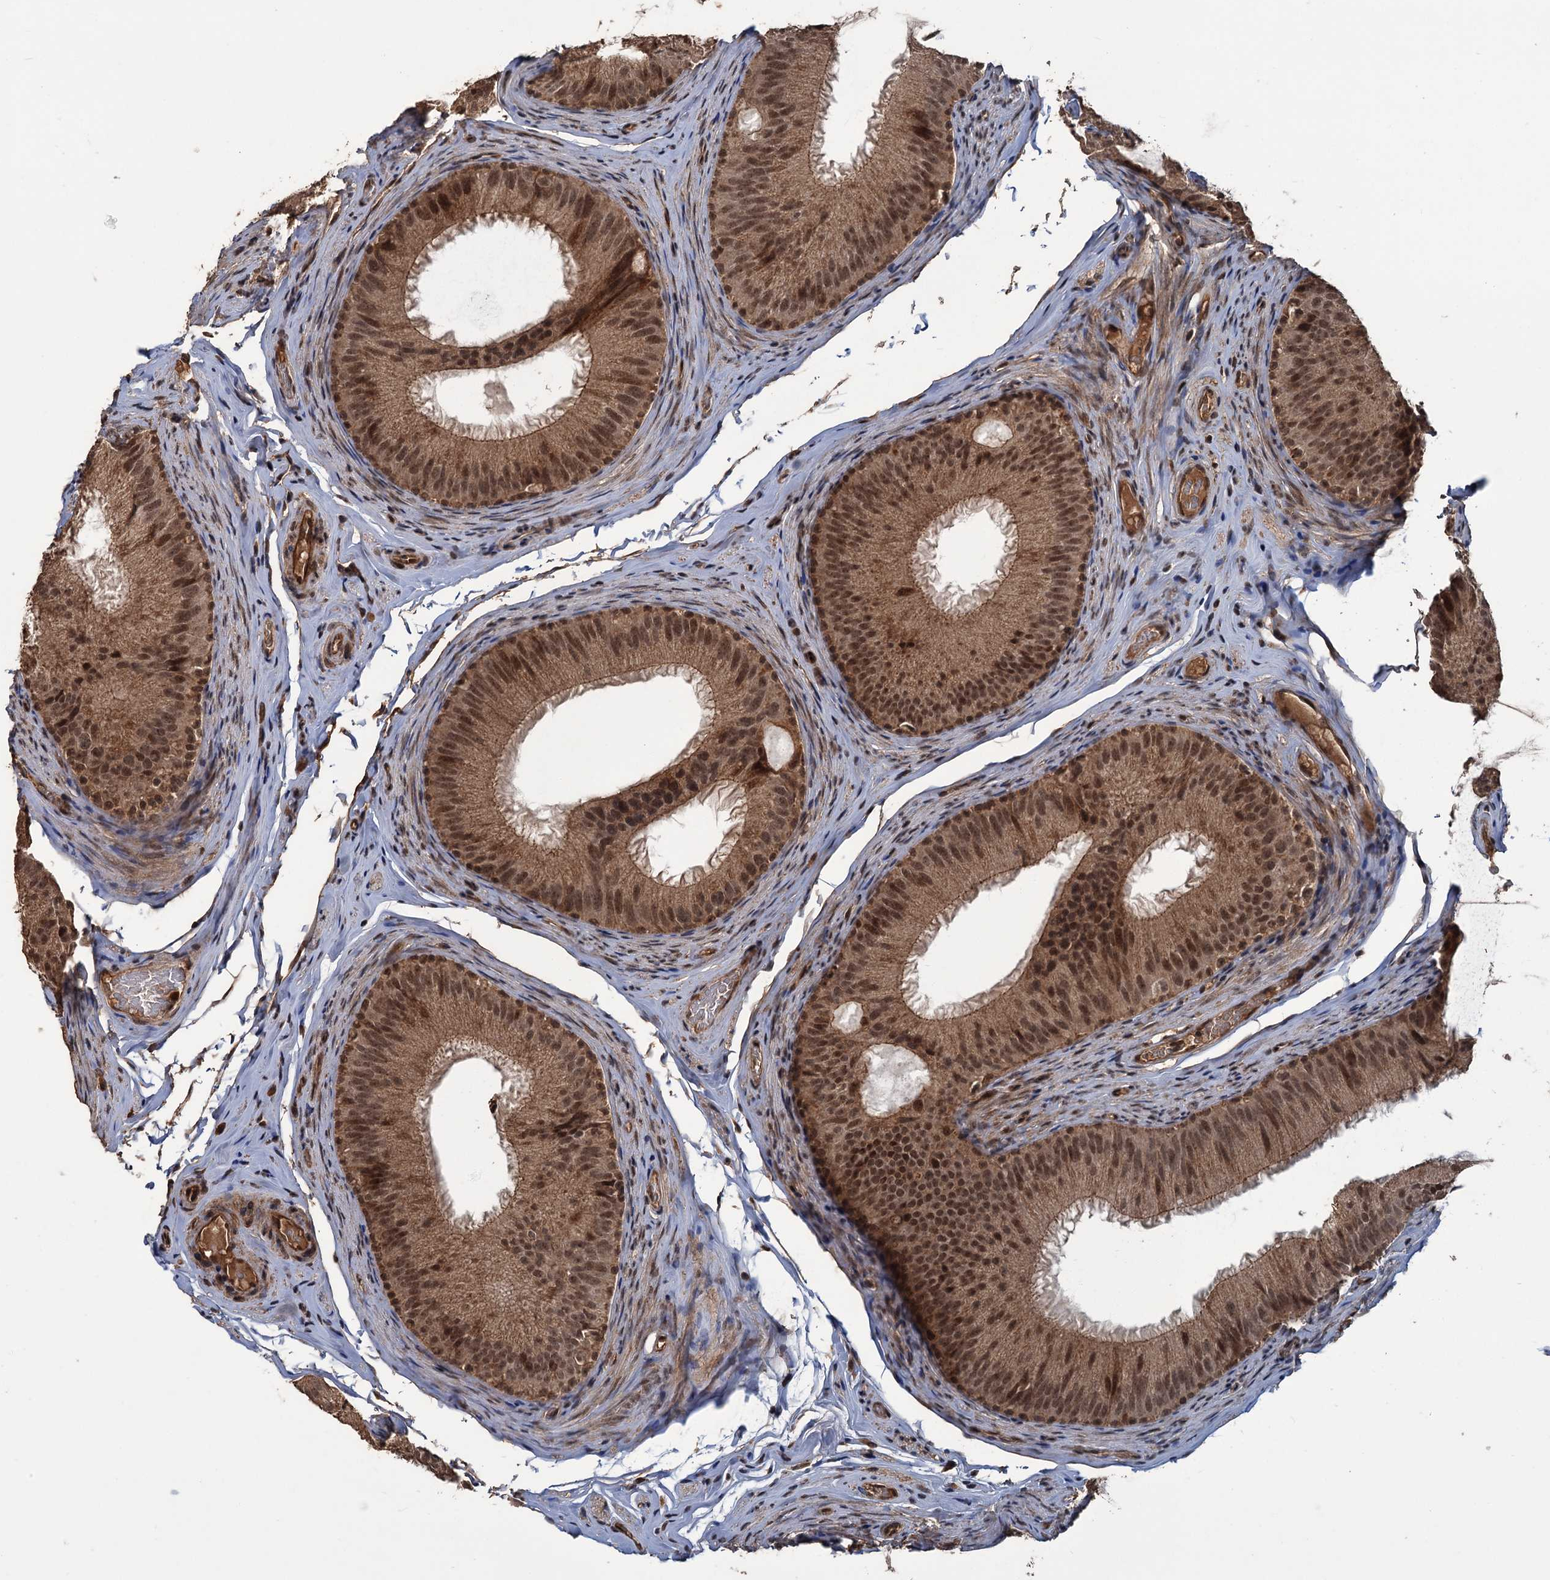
{"staining": {"intensity": "moderate", "quantity": ">75%", "location": "cytoplasmic/membranous,nuclear"}, "tissue": "epididymis", "cell_type": "Glandular cells", "image_type": "normal", "snomed": [{"axis": "morphology", "description": "Normal tissue, NOS"}, {"axis": "topography", "description": "Epididymis"}], "caption": "Immunohistochemical staining of unremarkable human epididymis shows moderate cytoplasmic/membranous,nuclear protein positivity in about >75% of glandular cells. Nuclei are stained in blue.", "gene": "KANSL2", "patient": {"sex": "male", "age": 34}}